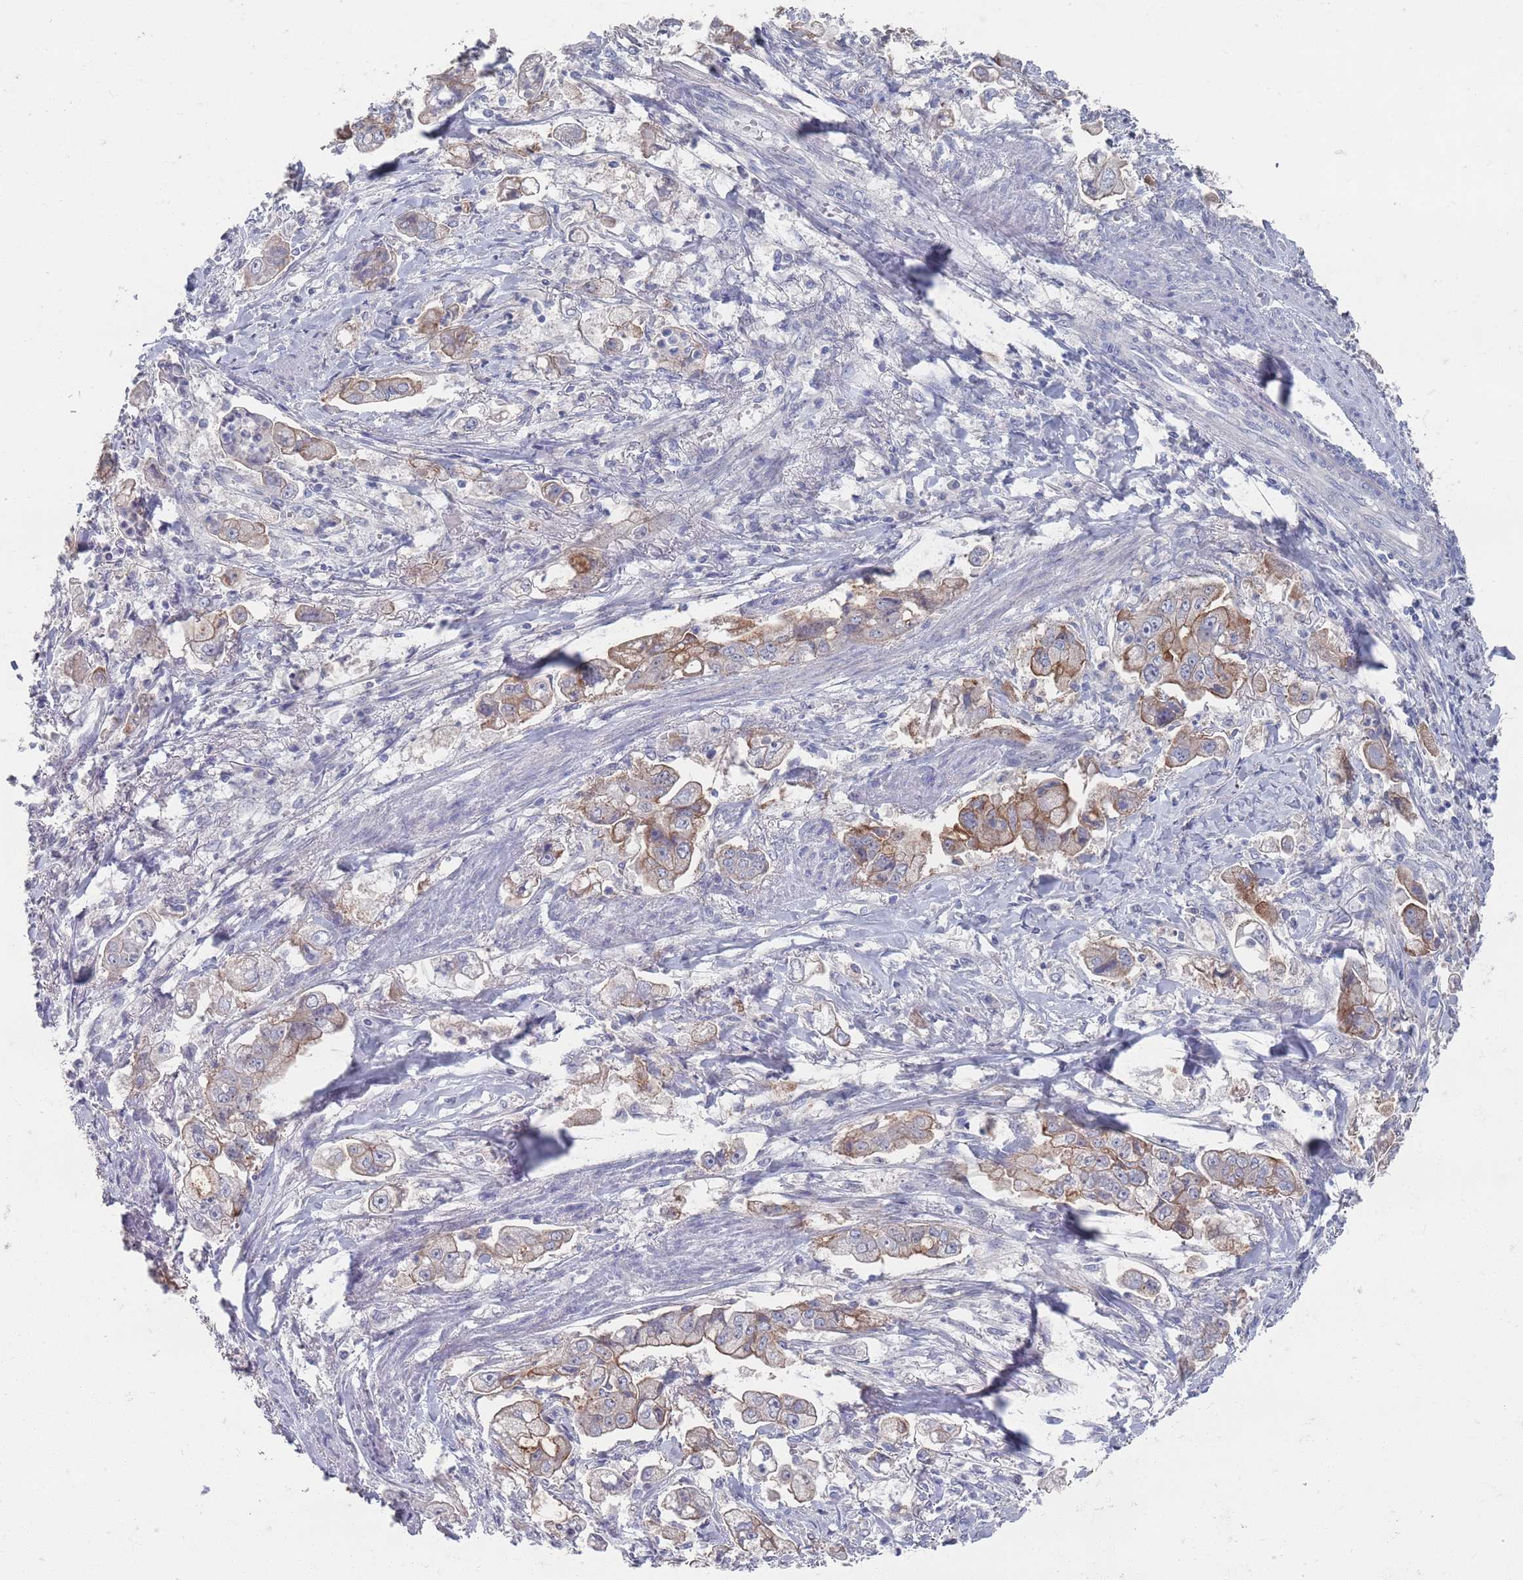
{"staining": {"intensity": "moderate", "quantity": "25%-75%", "location": "cytoplasmic/membranous"}, "tissue": "stomach cancer", "cell_type": "Tumor cells", "image_type": "cancer", "snomed": [{"axis": "morphology", "description": "Adenocarcinoma, NOS"}, {"axis": "topography", "description": "Stomach"}], "caption": "Moderate cytoplasmic/membranous expression is appreciated in about 25%-75% of tumor cells in adenocarcinoma (stomach).", "gene": "PROM2", "patient": {"sex": "male", "age": 62}}